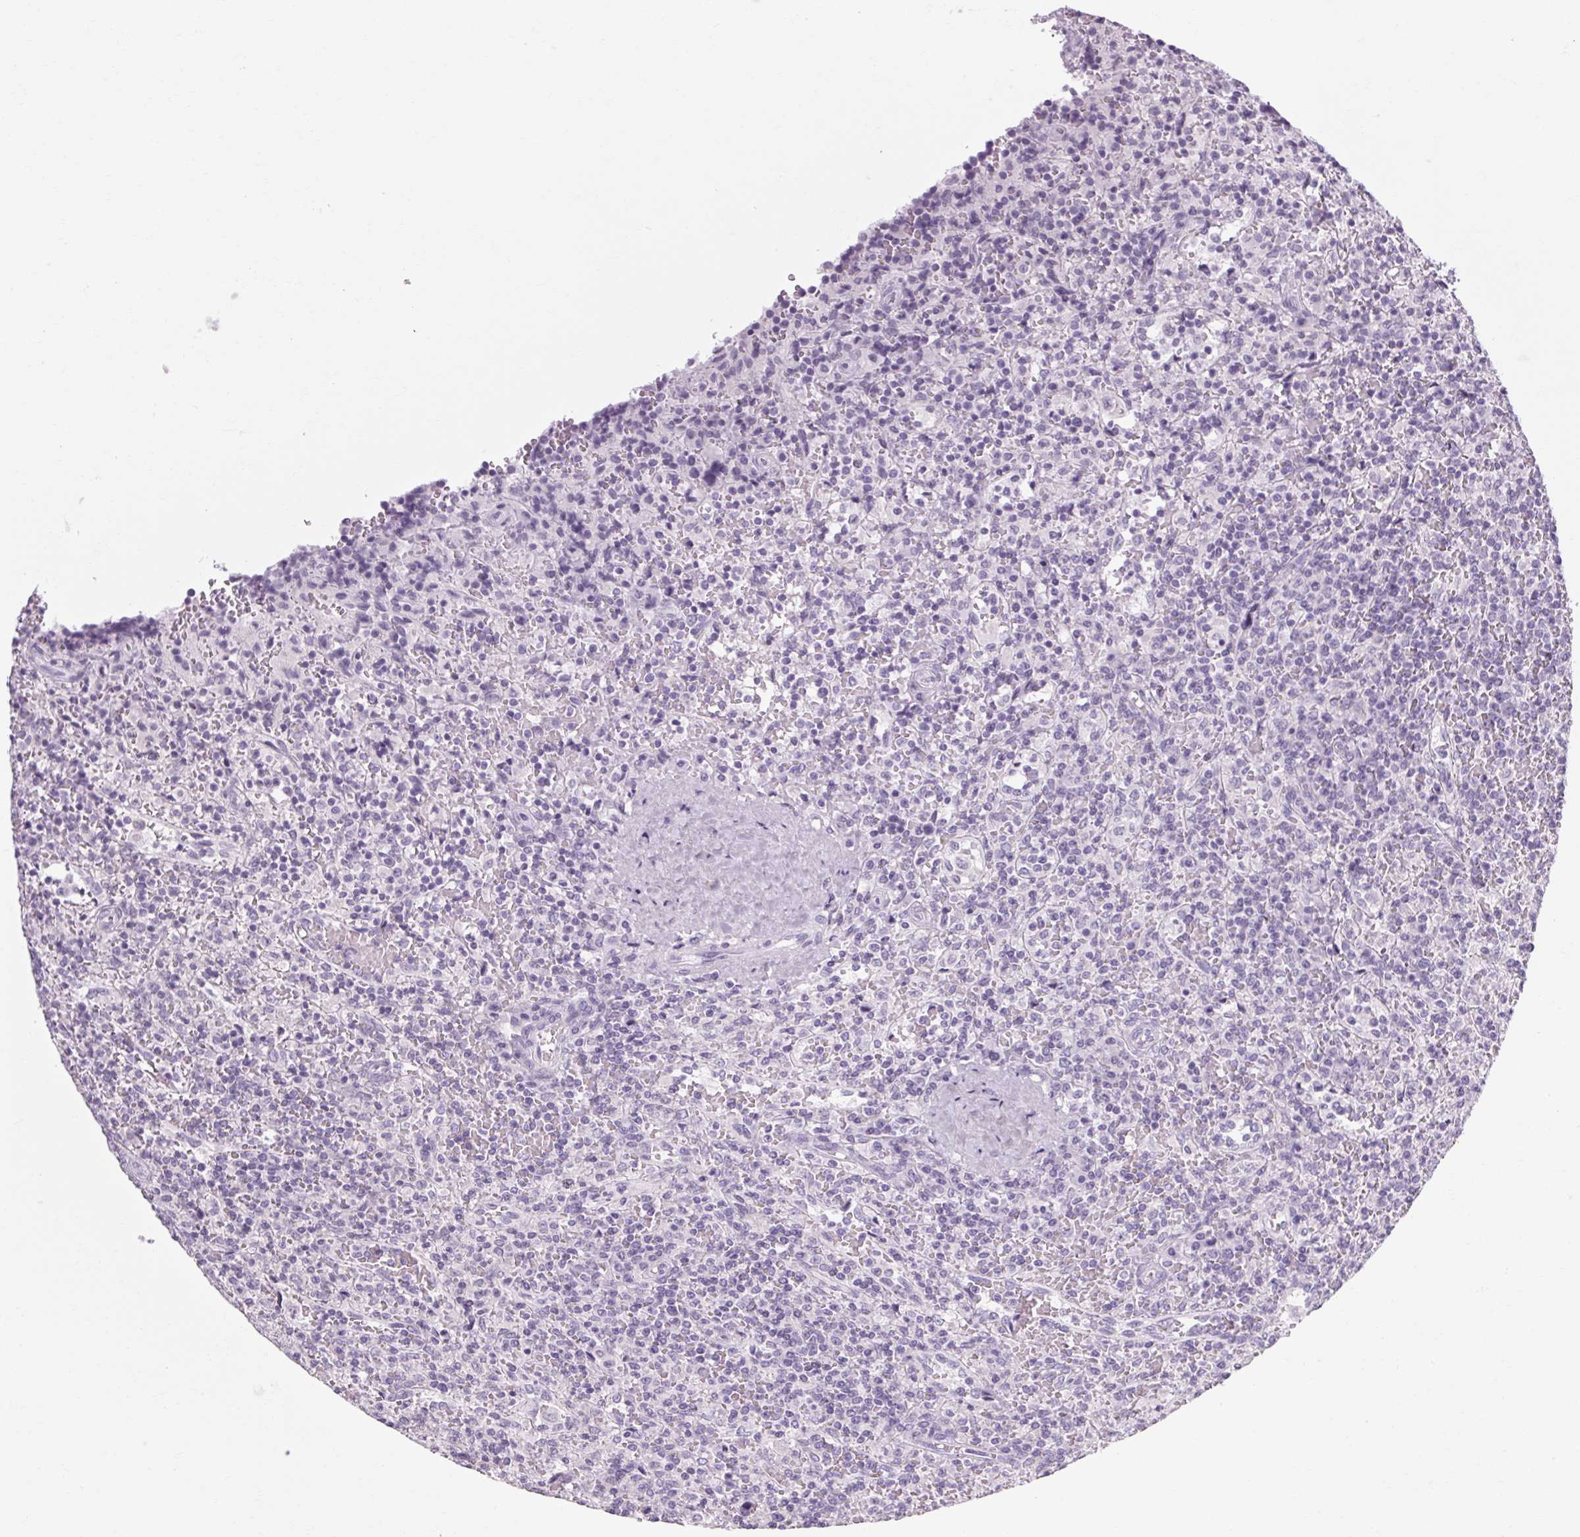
{"staining": {"intensity": "negative", "quantity": "none", "location": "none"}, "tissue": "lymphoma", "cell_type": "Tumor cells", "image_type": "cancer", "snomed": [{"axis": "morphology", "description": "Malignant lymphoma, non-Hodgkin's type, Low grade"}, {"axis": "topography", "description": "Spleen"}], "caption": "Human low-grade malignant lymphoma, non-Hodgkin's type stained for a protein using IHC demonstrates no expression in tumor cells.", "gene": "POMC", "patient": {"sex": "male", "age": 62}}